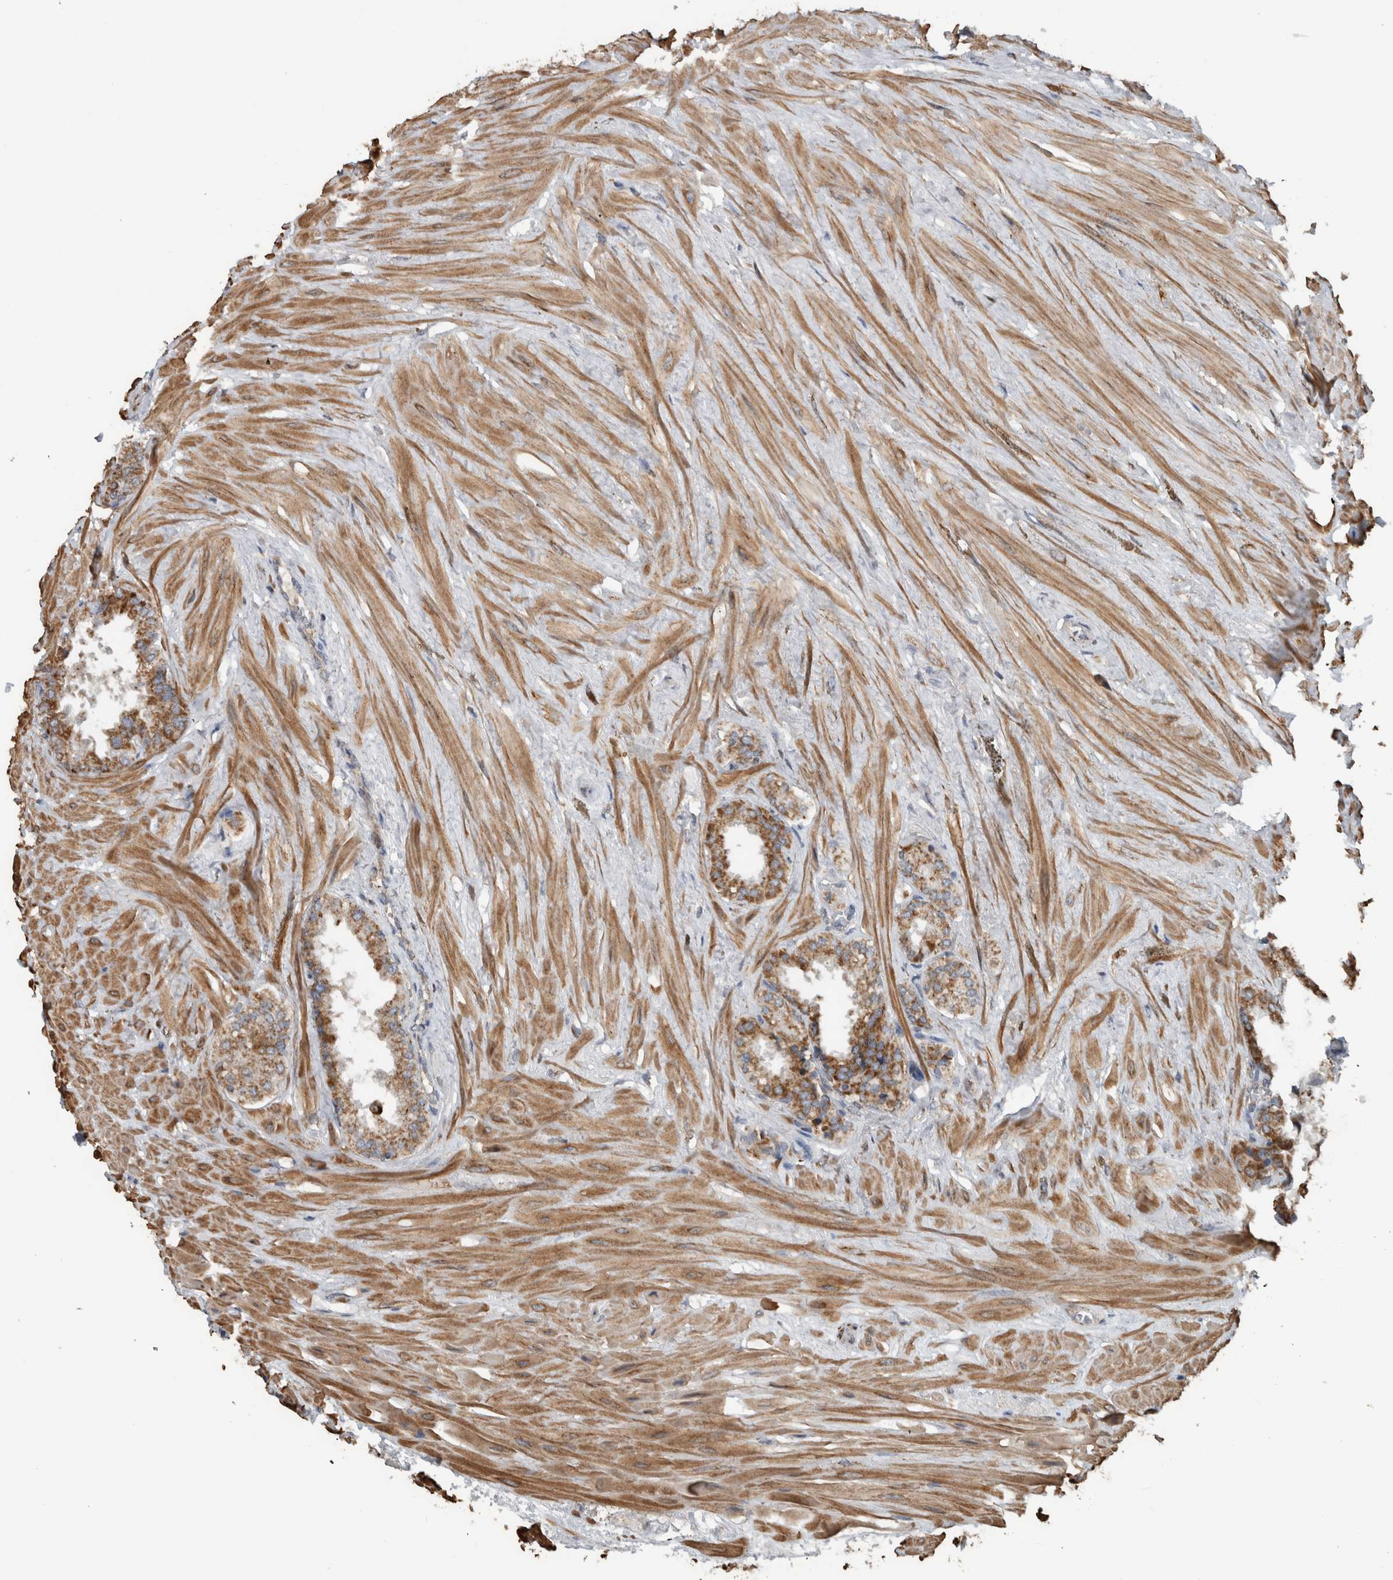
{"staining": {"intensity": "moderate", "quantity": ">75%", "location": "cytoplasmic/membranous"}, "tissue": "seminal vesicle", "cell_type": "Glandular cells", "image_type": "normal", "snomed": [{"axis": "morphology", "description": "Normal tissue, NOS"}, {"axis": "topography", "description": "Seminal veicle"}], "caption": "Protein expression analysis of unremarkable seminal vesicle demonstrates moderate cytoplasmic/membranous staining in about >75% of glandular cells.", "gene": "ARMC1", "patient": {"sex": "male", "age": 46}}